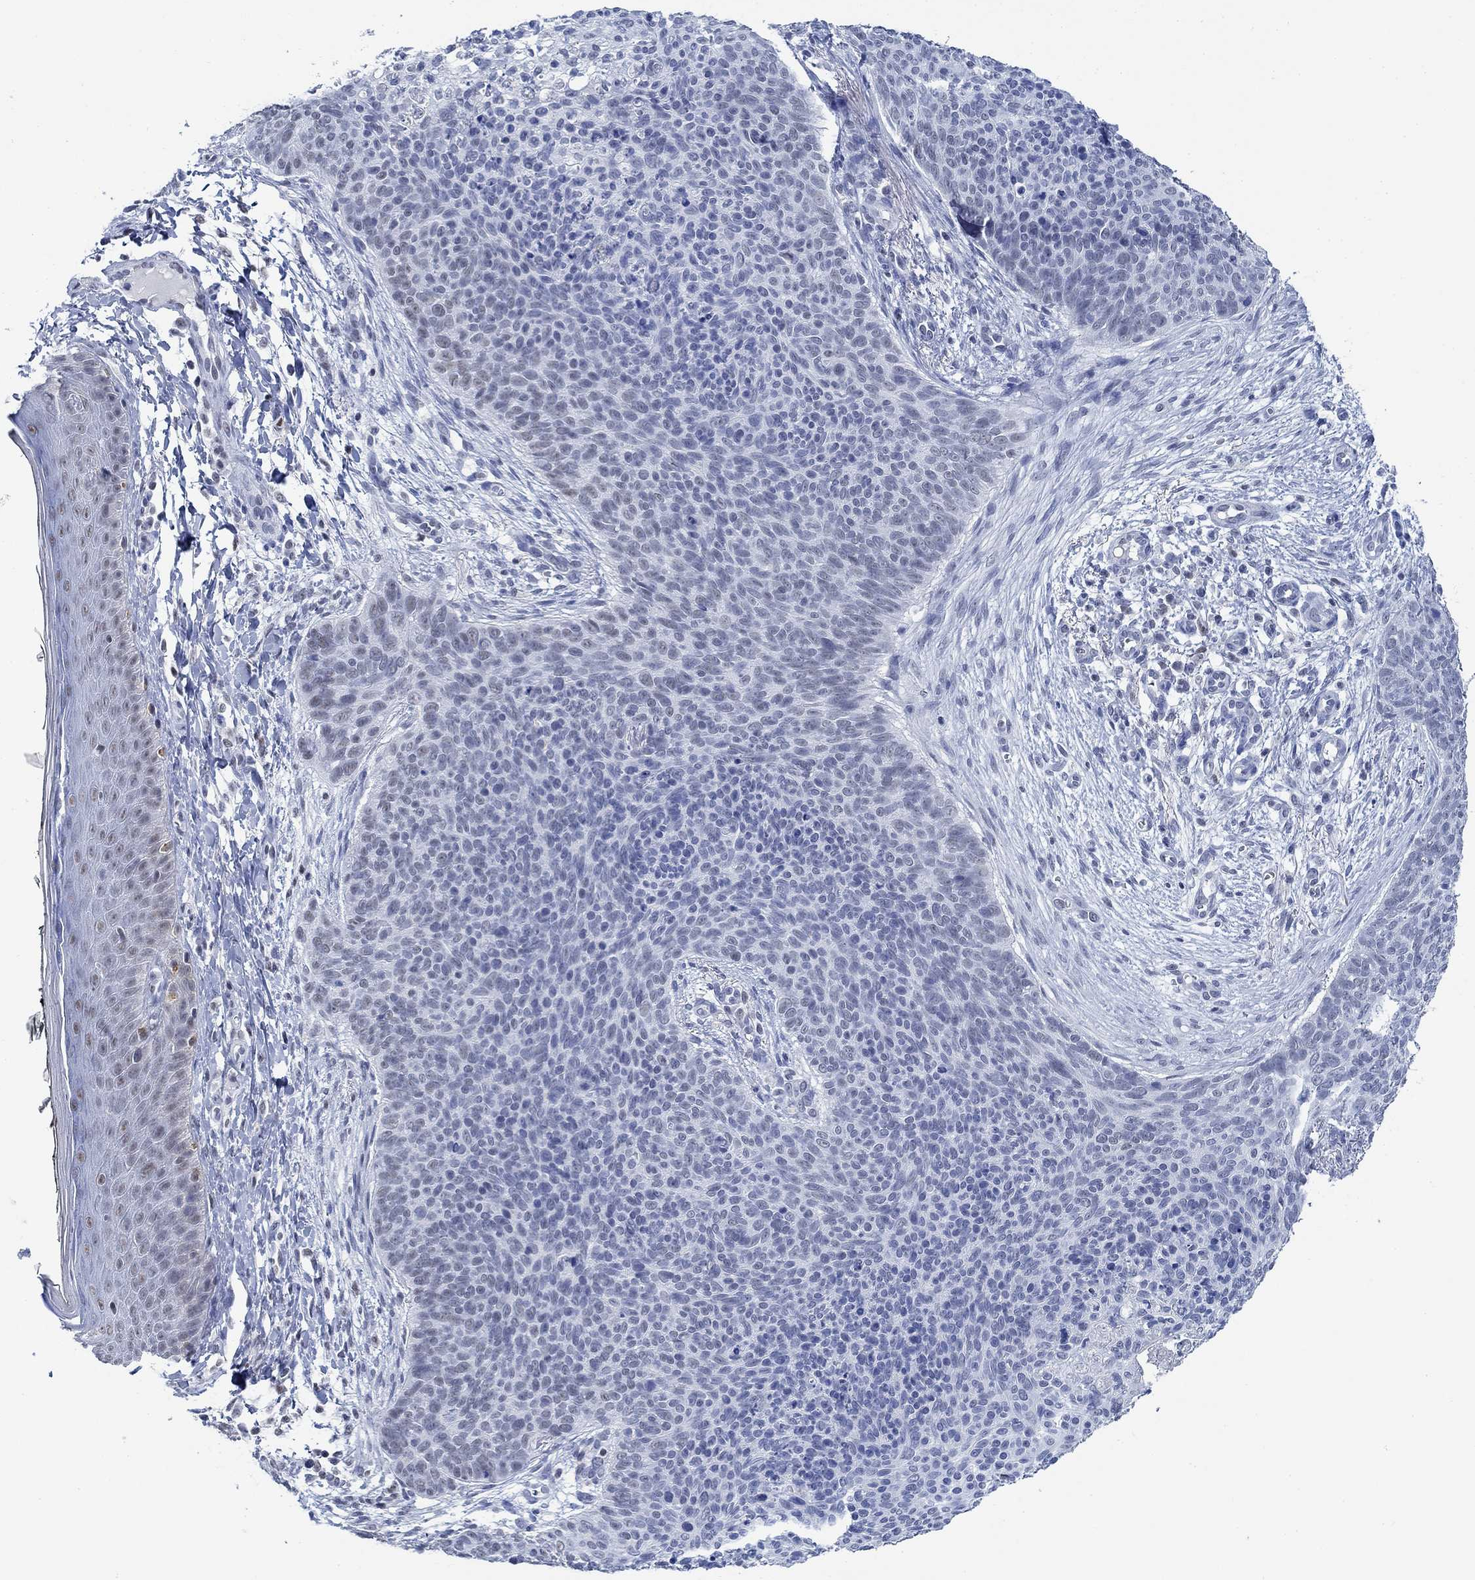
{"staining": {"intensity": "negative", "quantity": "none", "location": "none"}, "tissue": "skin cancer", "cell_type": "Tumor cells", "image_type": "cancer", "snomed": [{"axis": "morphology", "description": "Basal cell carcinoma"}, {"axis": "topography", "description": "Skin"}], "caption": "Human basal cell carcinoma (skin) stained for a protein using IHC shows no staining in tumor cells.", "gene": "PPP1R17", "patient": {"sex": "male", "age": 64}}